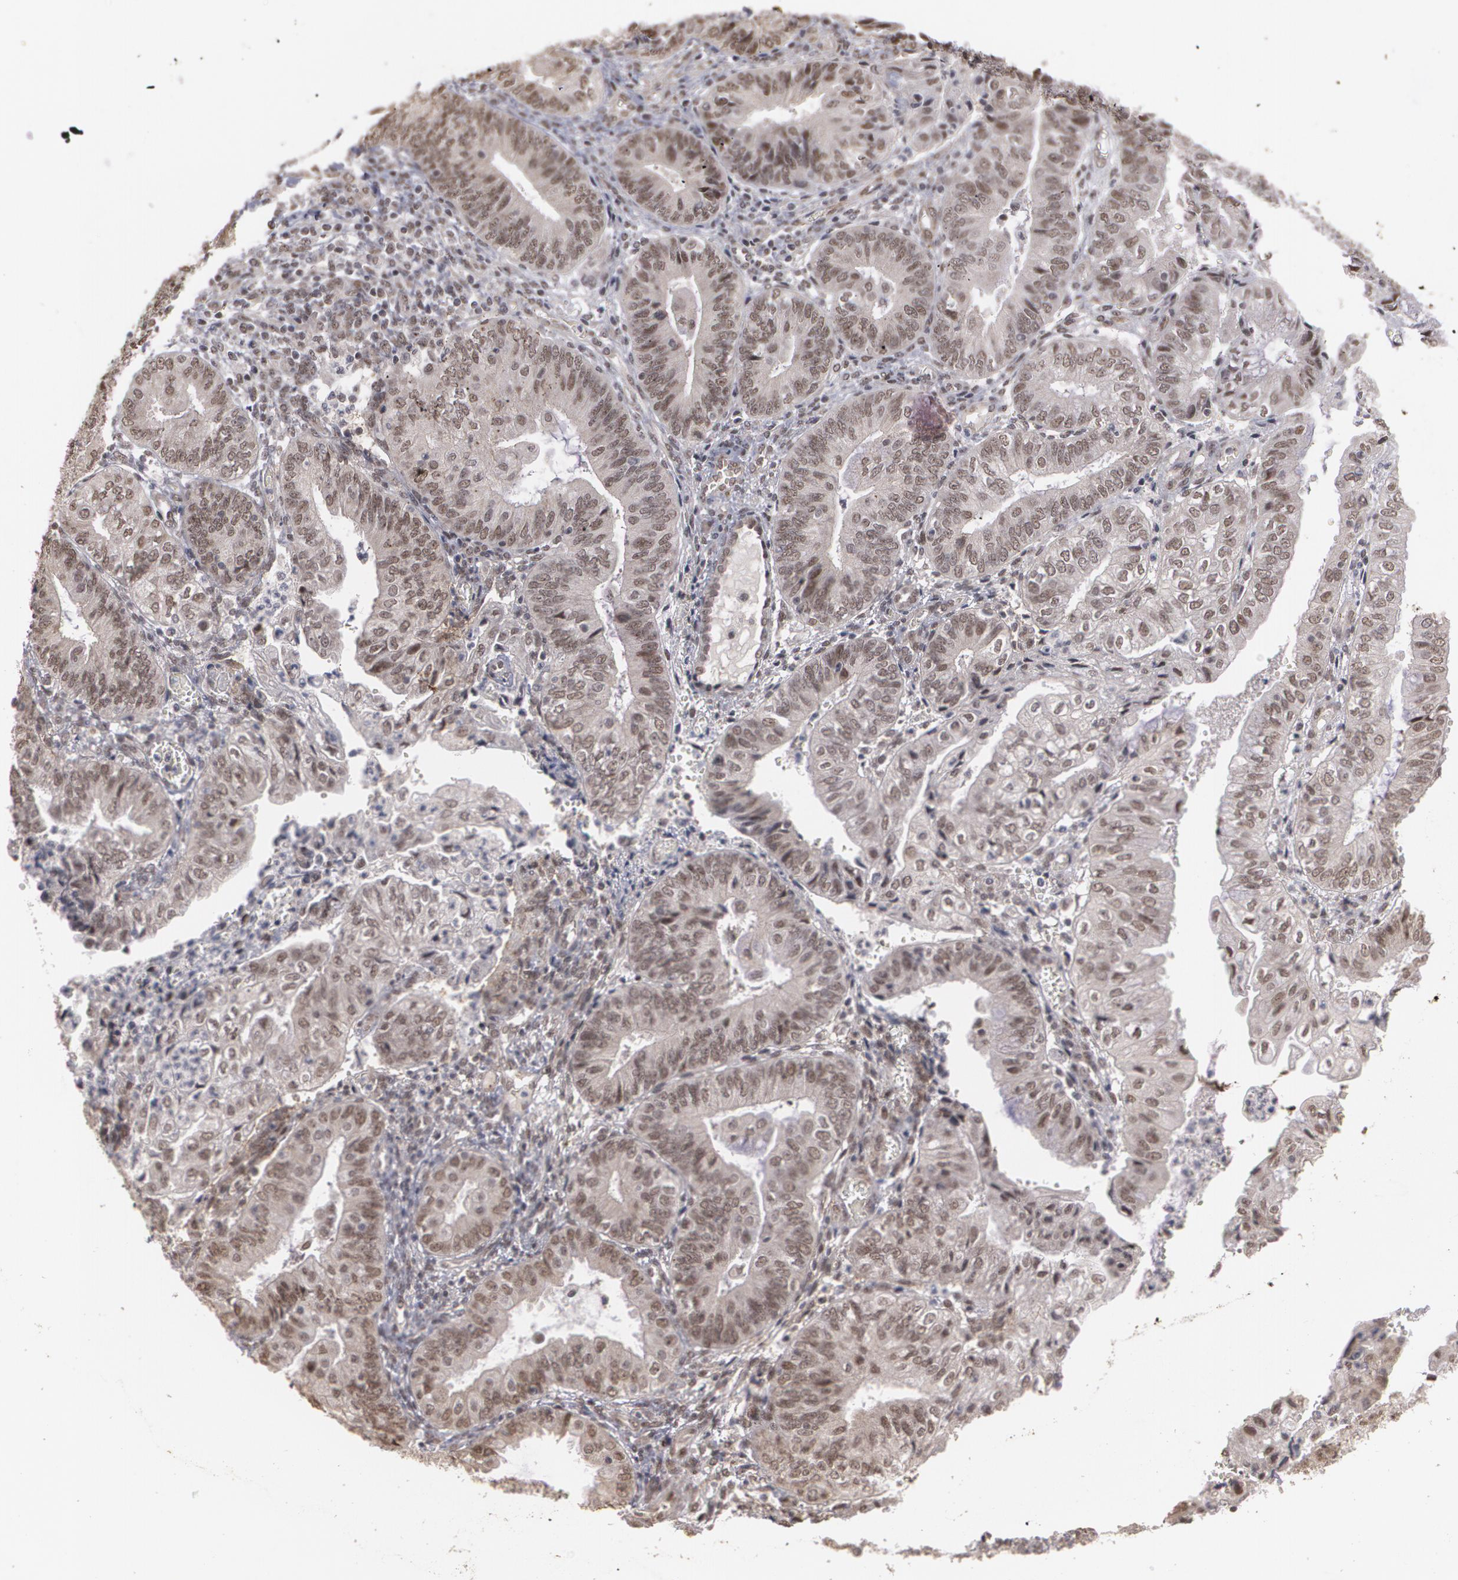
{"staining": {"intensity": "moderate", "quantity": ">75%", "location": "cytoplasmic/membranous,nuclear"}, "tissue": "endometrial cancer", "cell_type": "Tumor cells", "image_type": "cancer", "snomed": [{"axis": "morphology", "description": "Adenocarcinoma, NOS"}, {"axis": "topography", "description": "Endometrium"}], "caption": "A photomicrograph of human endometrial cancer stained for a protein exhibits moderate cytoplasmic/membranous and nuclear brown staining in tumor cells.", "gene": "ZNF75A", "patient": {"sex": "female", "age": 55}}